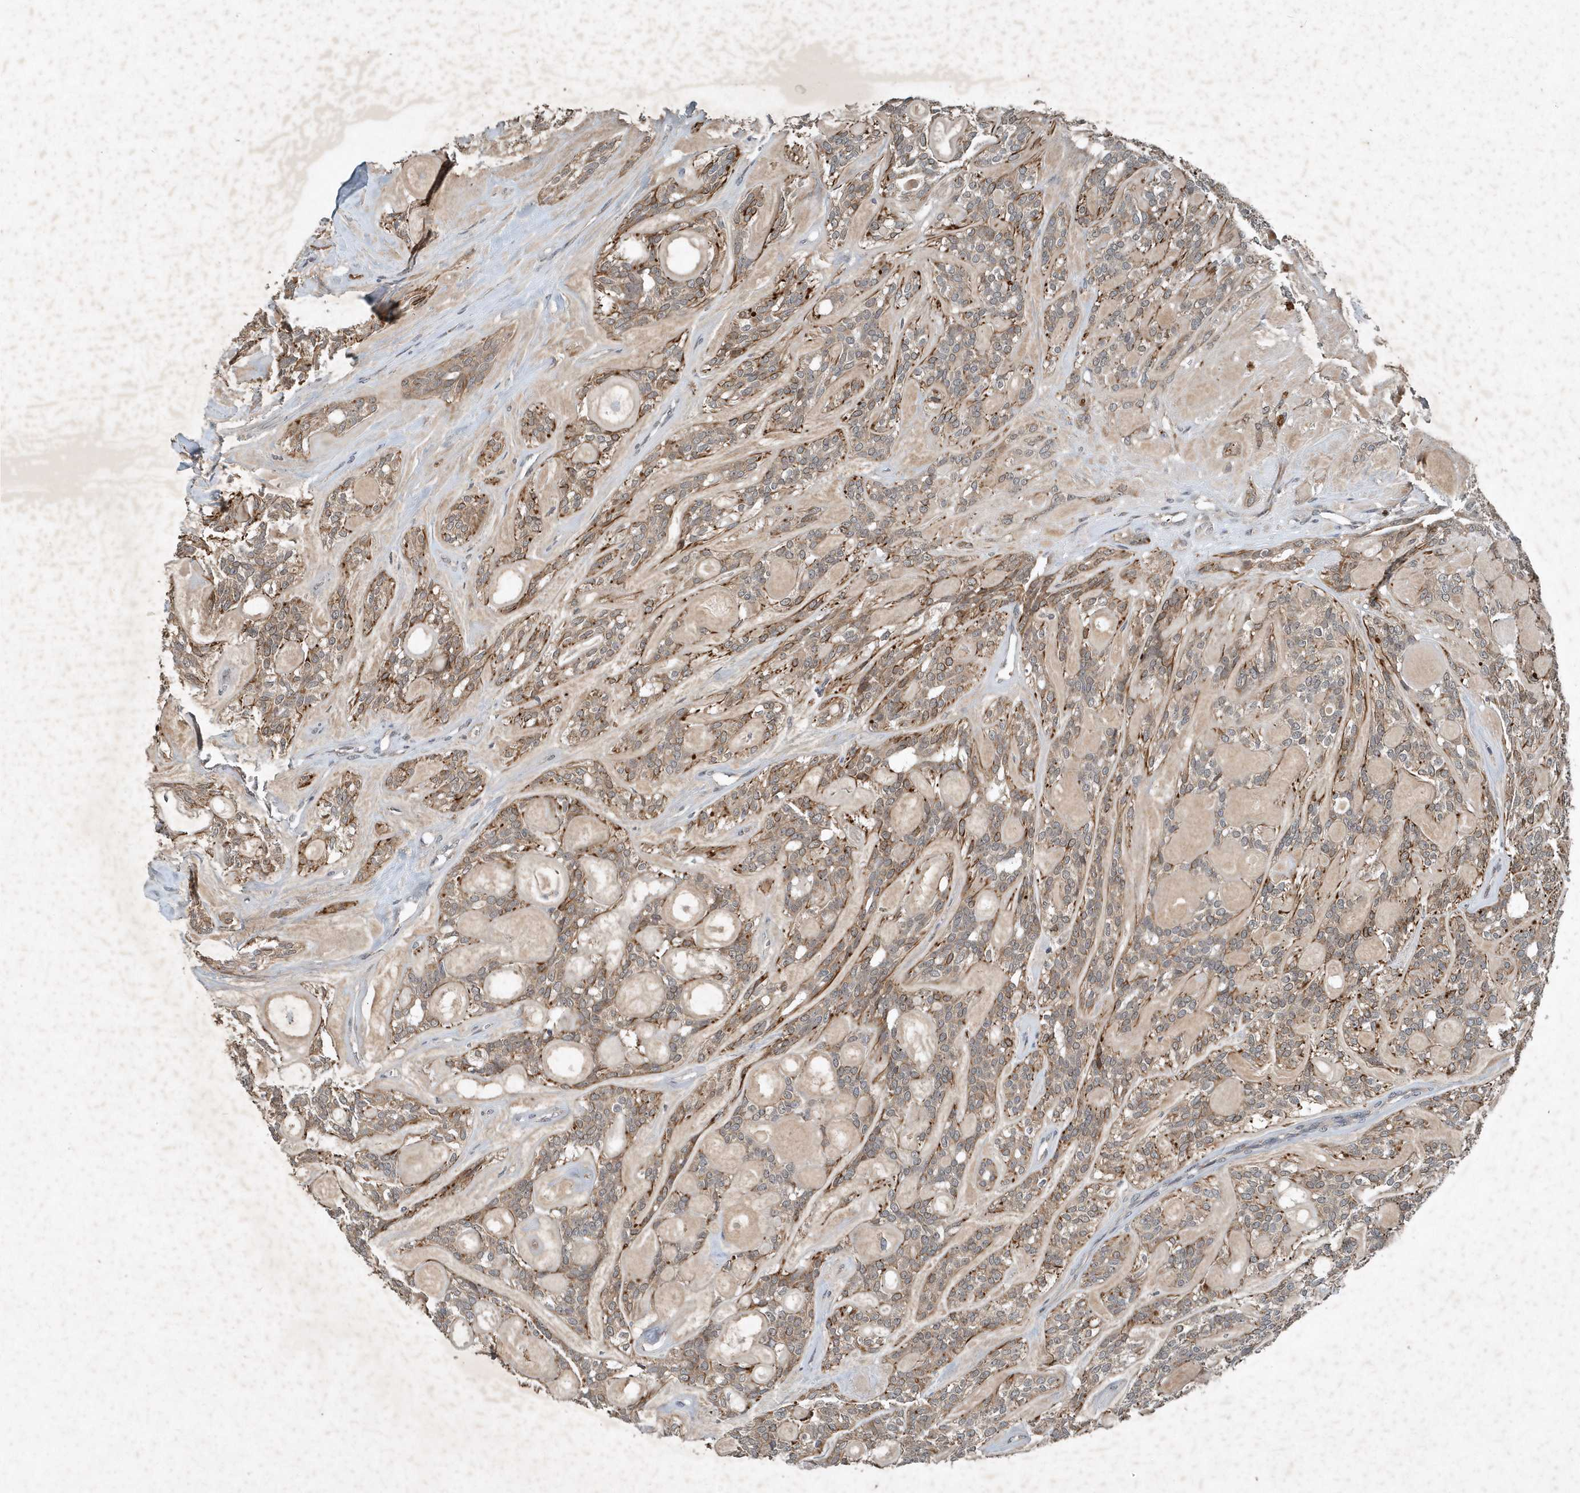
{"staining": {"intensity": "moderate", "quantity": "25%-75%", "location": "cytoplasmic/membranous"}, "tissue": "head and neck cancer", "cell_type": "Tumor cells", "image_type": "cancer", "snomed": [{"axis": "morphology", "description": "Adenocarcinoma, NOS"}, {"axis": "topography", "description": "Head-Neck"}], "caption": "Moderate cytoplasmic/membranous protein expression is present in about 25%-75% of tumor cells in head and neck cancer (adenocarcinoma).", "gene": "SCFD2", "patient": {"sex": "male", "age": 66}}